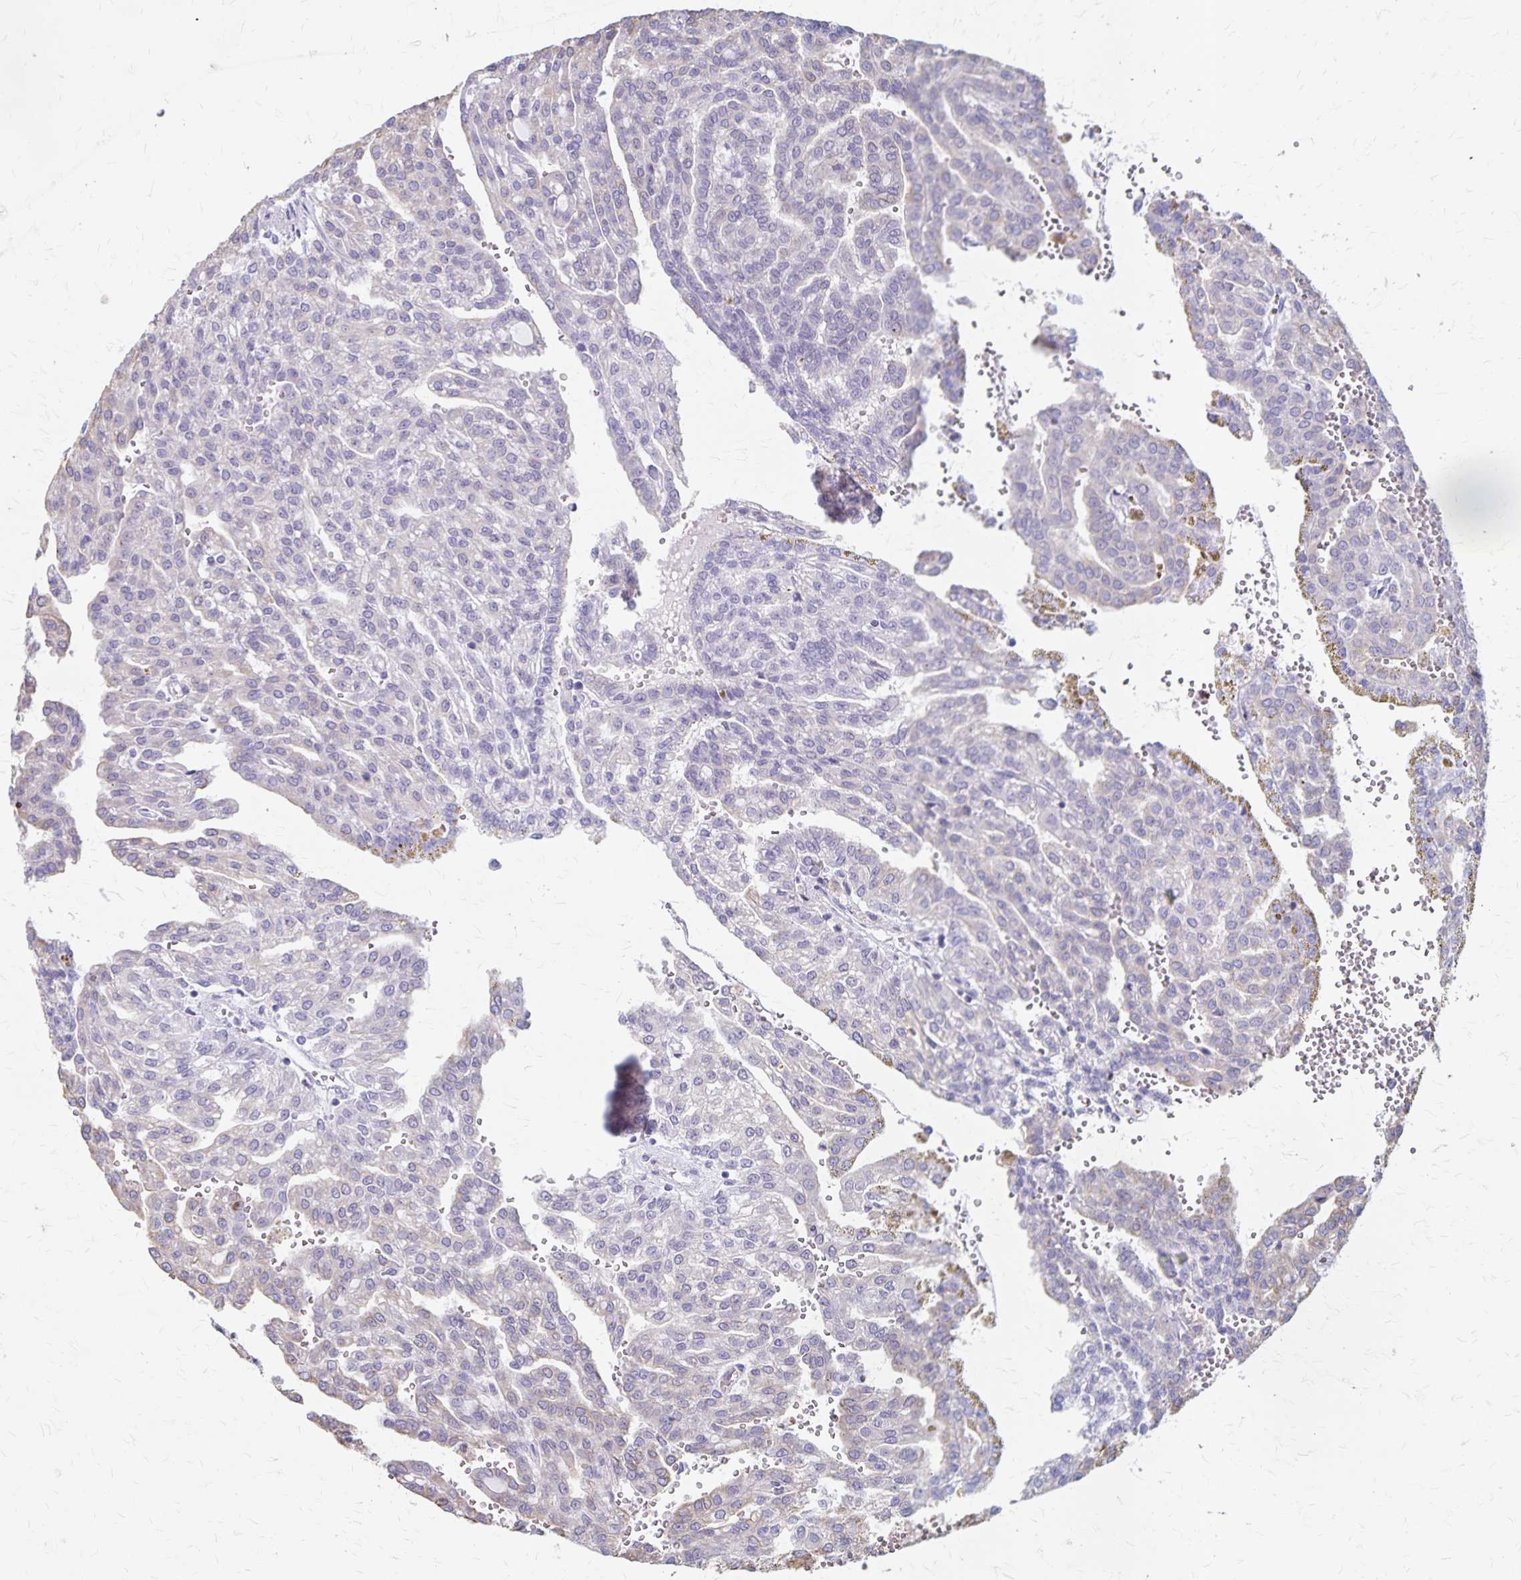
{"staining": {"intensity": "weak", "quantity": "<25%", "location": "cytoplasmic/membranous"}, "tissue": "renal cancer", "cell_type": "Tumor cells", "image_type": "cancer", "snomed": [{"axis": "morphology", "description": "Adenocarcinoma, NOS"}, {"axis": "topography", "description": "Kidney"}], "caption": "Adenocarcinoma (renal) stained for a protein using immunohistochemistry (IHC) reveals no expression tumor cells.", "gene": "GPBAR1", "patient": {"sex": "male", "age": 63}}